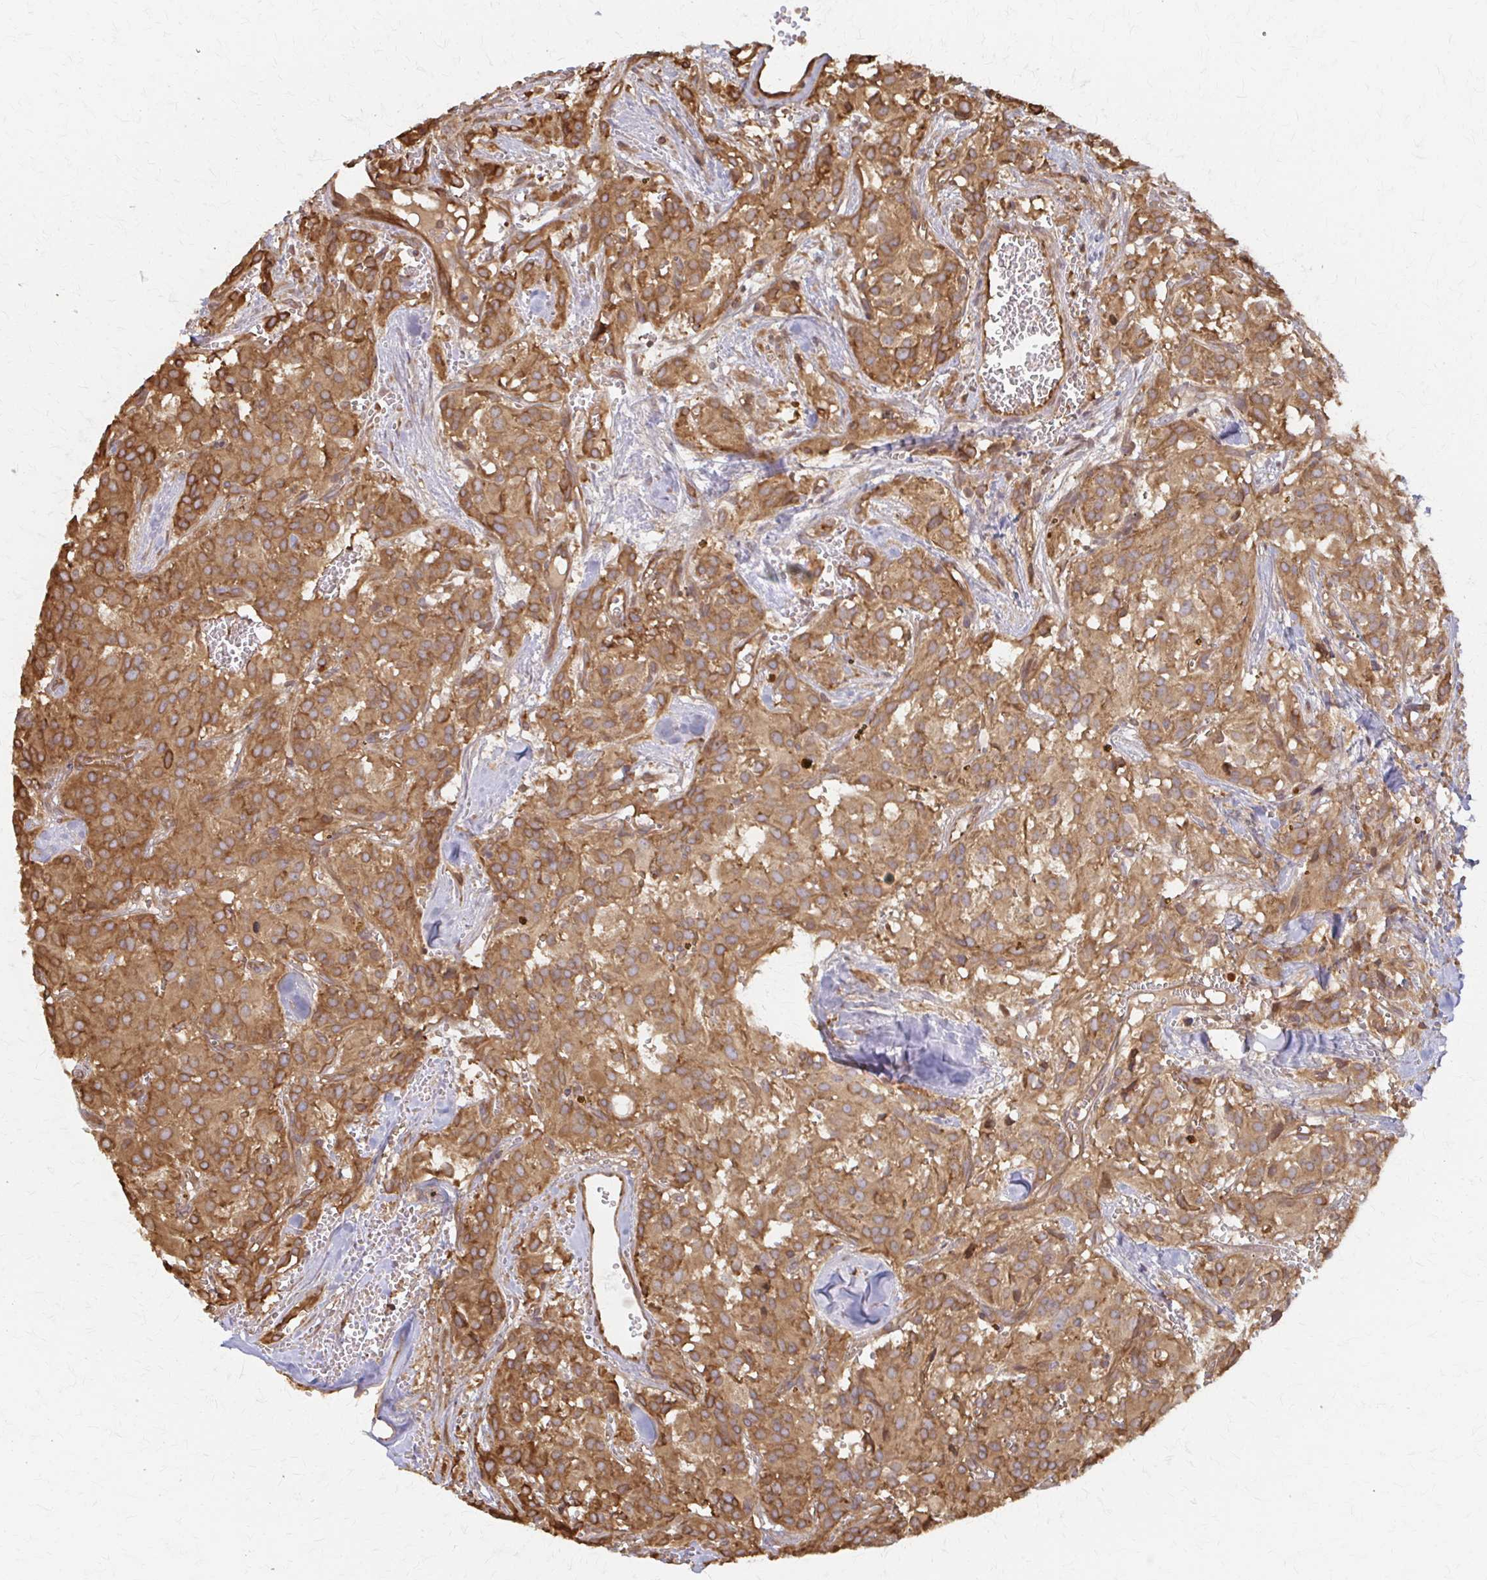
{"staining": {"intensity": "moderate", "quantity": ">75%", "location": "cytoplasmic/membranous"}, "tissue": "glioma", "cell_type": "Tumor cells", "image_type": "cancer", "snomed": [{"axis": "morphology", "description": "Glioma, malignant, Low grade"}, {"axis": "topography", "description": "Brain"}], "caption": "Low-grade glioma (malignant) stained with DAB IHC displays medium levels of moderate cytoplasmic/membranous staining in about >75% of tumor cells.", "gene": "ARHGAP35", "patient": {"sex": "male", "age": 42}}